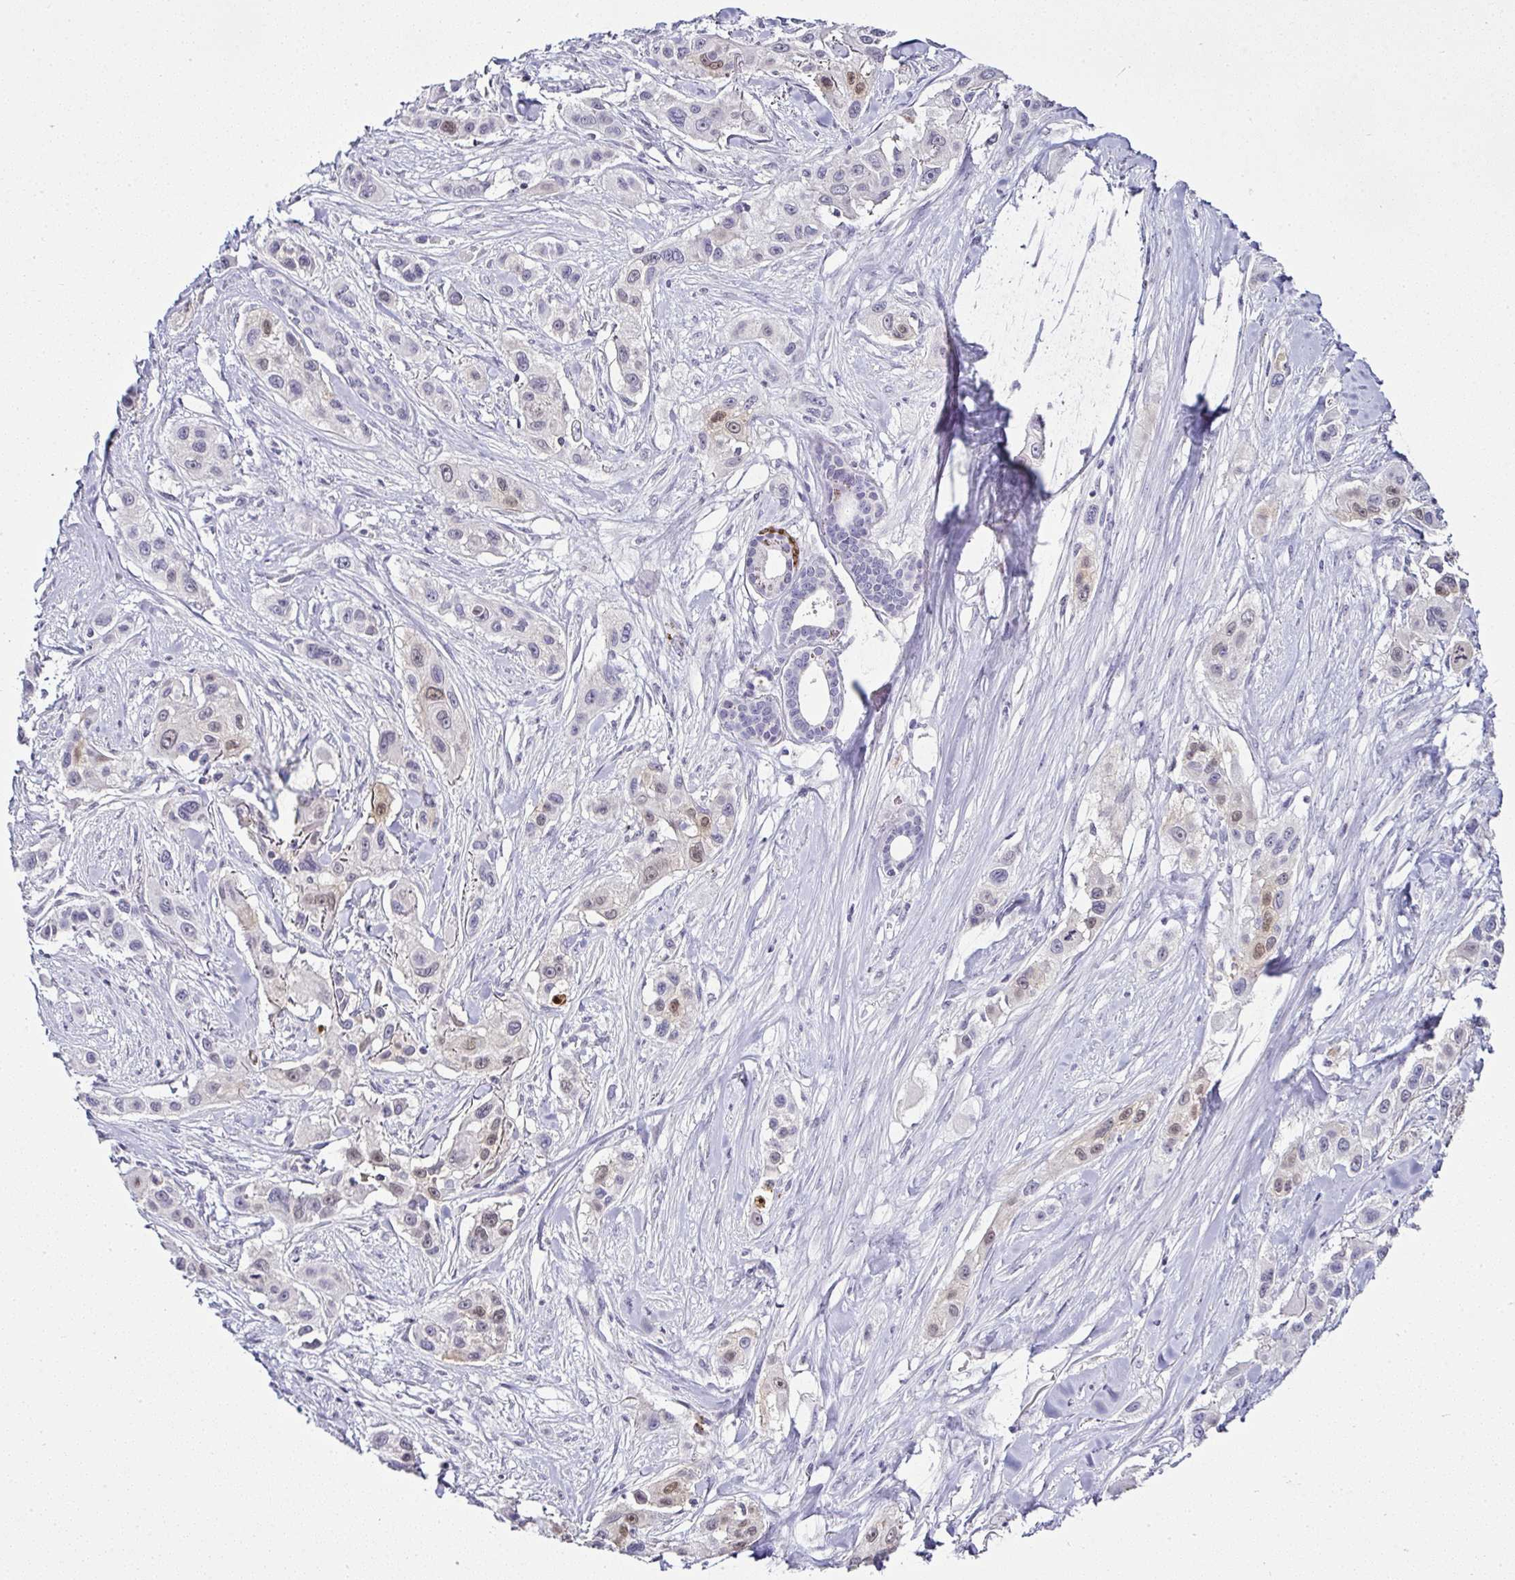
{"staining": {"intensity": "weak", "quantity": "<25%", "location": "nuclear"}, "tissue": "skin cancer", "cell_type": "Tumor cells", "image_type": "cancer", "snomed": [{"axis": "morphology", "description": "Squamous cell carcinoma, NOS"}, {"axis": "topography", "description": "Skin"}], "caption": "Immunohistochemical staining of skin squamous cell carcinoma exhibits no significant positivity in tumor cells.", "gene": "SERPINB3", "patient": {"sex": "male", "age": 63}}